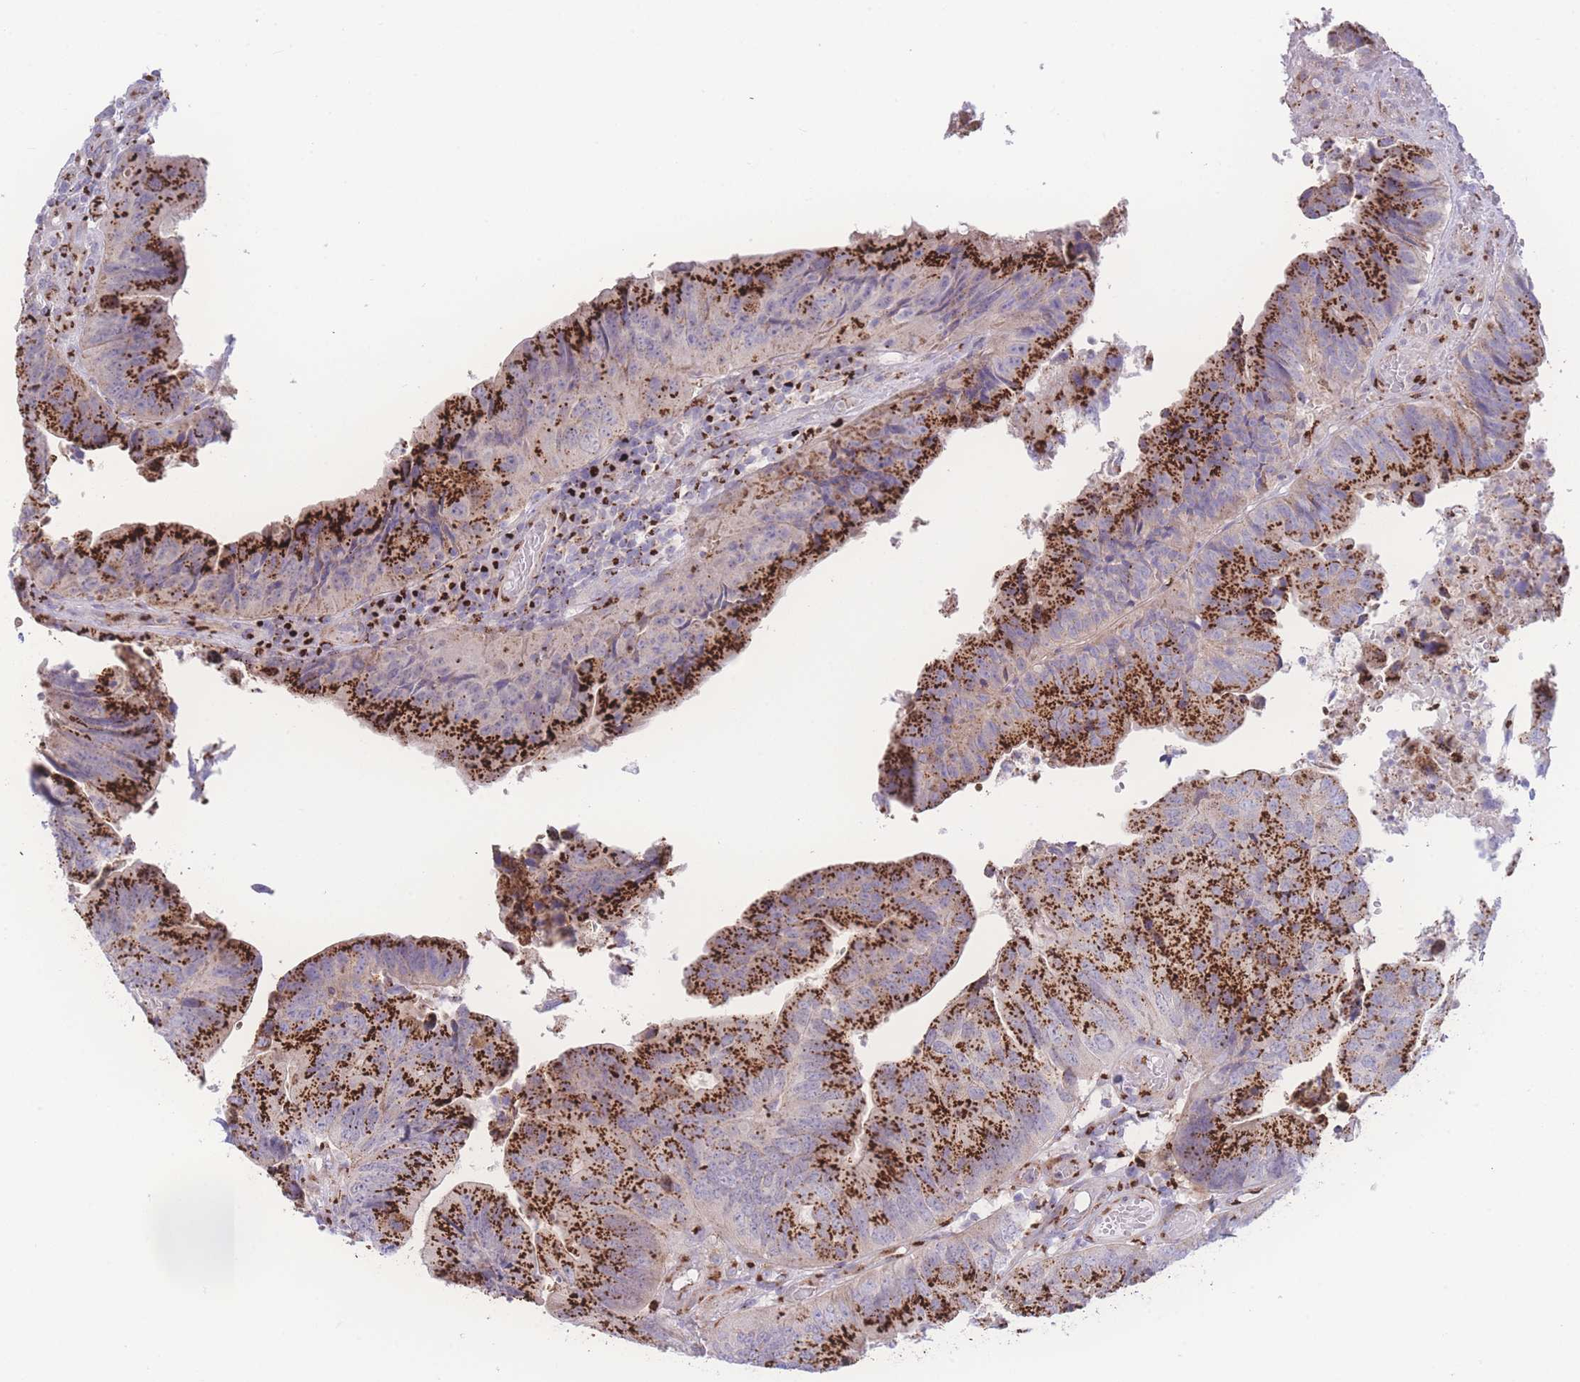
{"staining": {"intensity": "strong", "quantity": ">75%", "location": "cytoplasmic/membranous"}, "tissue": "colorectal cancer", "cell_type": "Tumor cells", "image_type": "cancer", "snomed": [{"axis": "morphology", "description": "Adenocarcinoma, NOS"}, {"axis": "topography", "description": "Colon"}], "caption": "This micrograph demonstrates IHC staining of colorectal cancer, with high strong cytoplasmic/membranous expression in approximately >75% of tumor cells.", "gene": "GOLM2", "patient": {"sex": "female", "age": 67}}